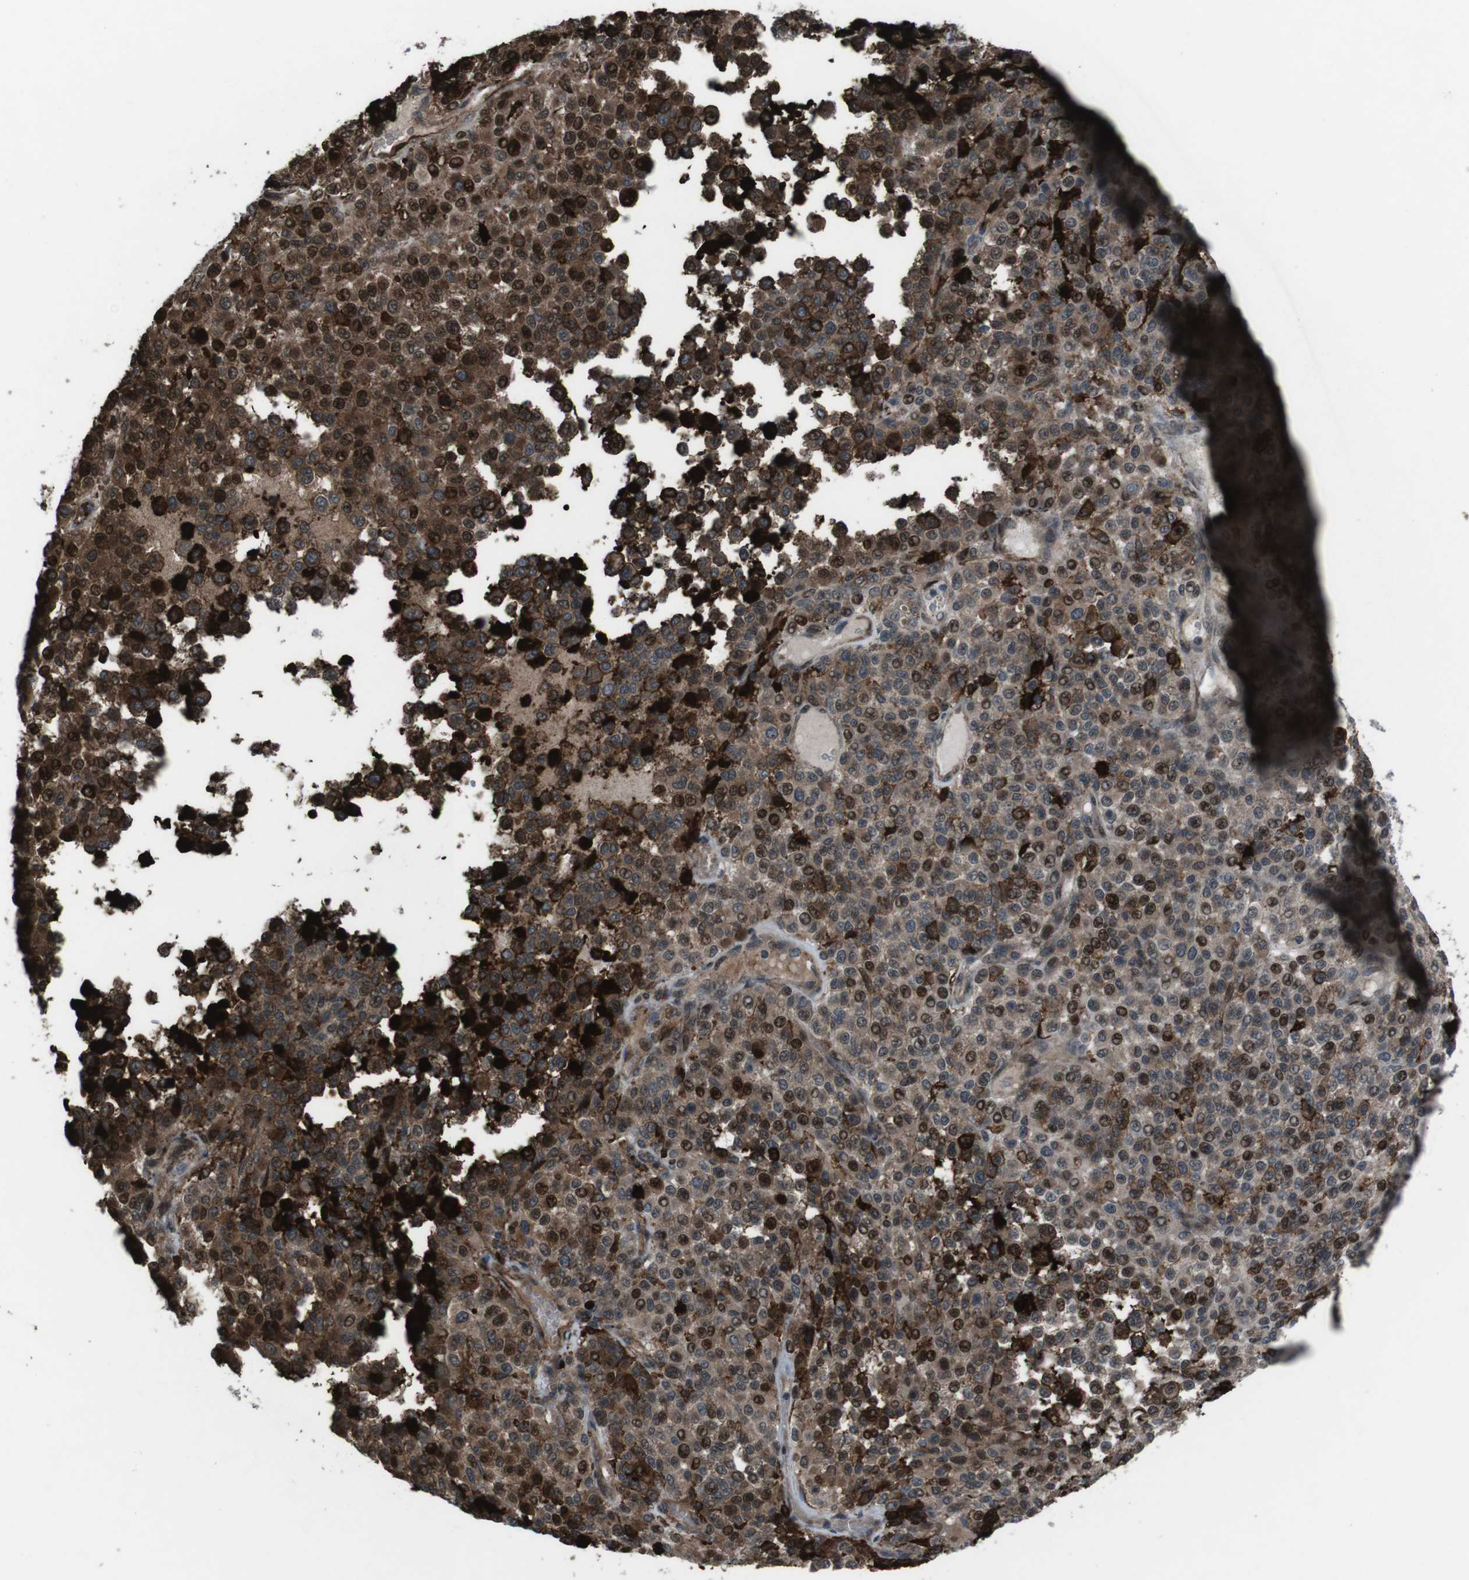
{"staining": {"intensity": "strong", "quantity": ">75%", "location": "cytoplasmic/membranous,nuclear"}, "tissue": "melanoma", "cell_type": "Tumor cells", "image_type": "cancer", "snomed": [{"axis": "morphology", "description": "Malignant melanoma, Metastatic site"}, {"axis": "topography", "description": "Pancreas"}], "caption": "A brown stain shows strong cytoplasmic/membranous and nuclear expression of a protein in human melanoma tumor cells.", "gene": "GDF10", "patient": {"sex": "female", "age": 30}}